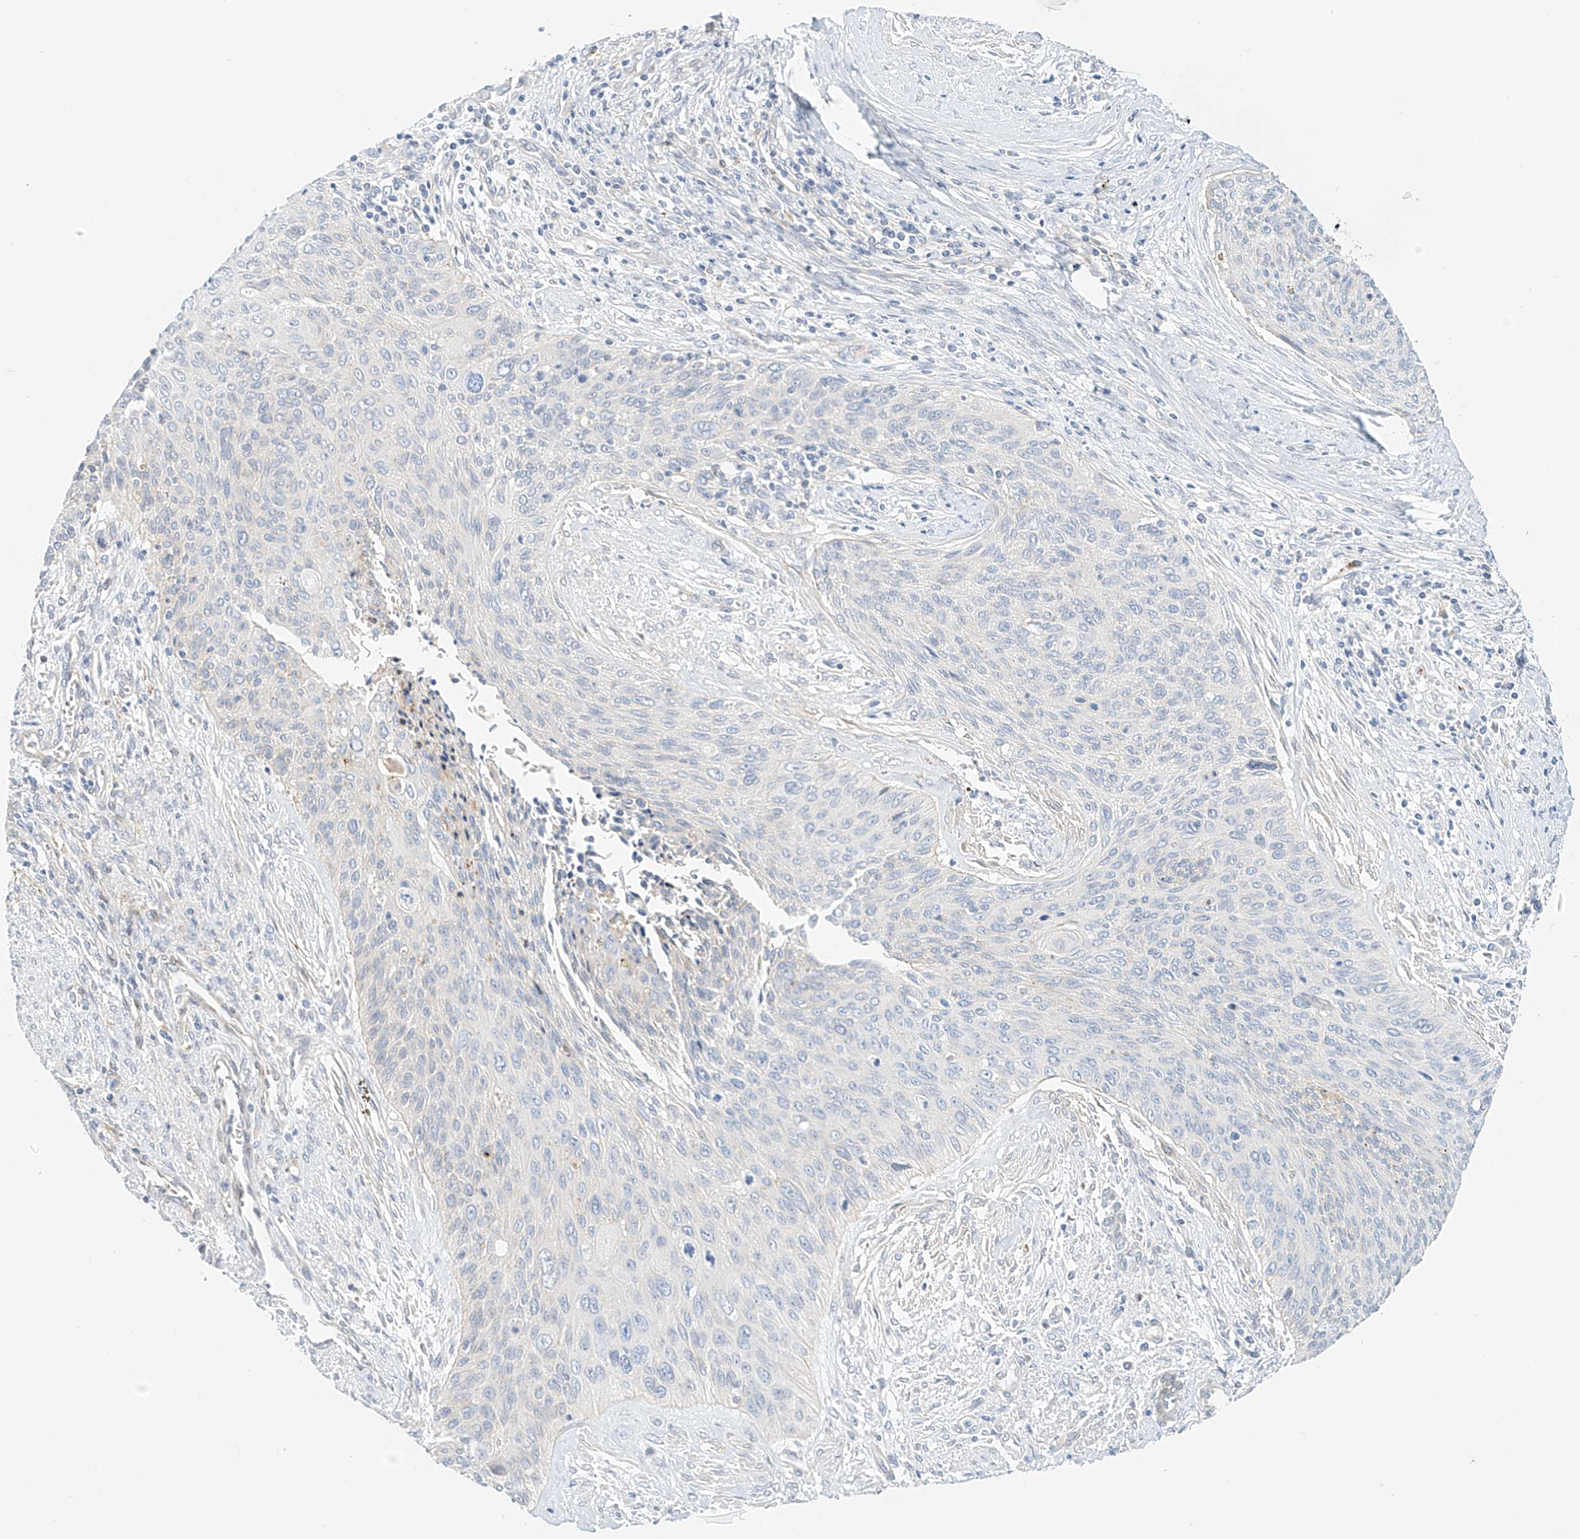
{"staining": {"intensity": "negative", "quantity": "none", "location": "none"}, "tissue": "cervical cancer", "cell_type": "Tumor cells", "image_type": "cancer", "snomed": [{"axis": "morphology", "description": "Squamous cell carcinoma, NOS"}, {"axis": "topography", "description": "Cervix"}], "caption": "DAB immunohistochemical staining of cervical cancer (squamous cell carcinoma) demonstrates no significant expression in tumor cells.", "gene": "PCYOX1", "patient": {"sex": "female", "age": 55}}